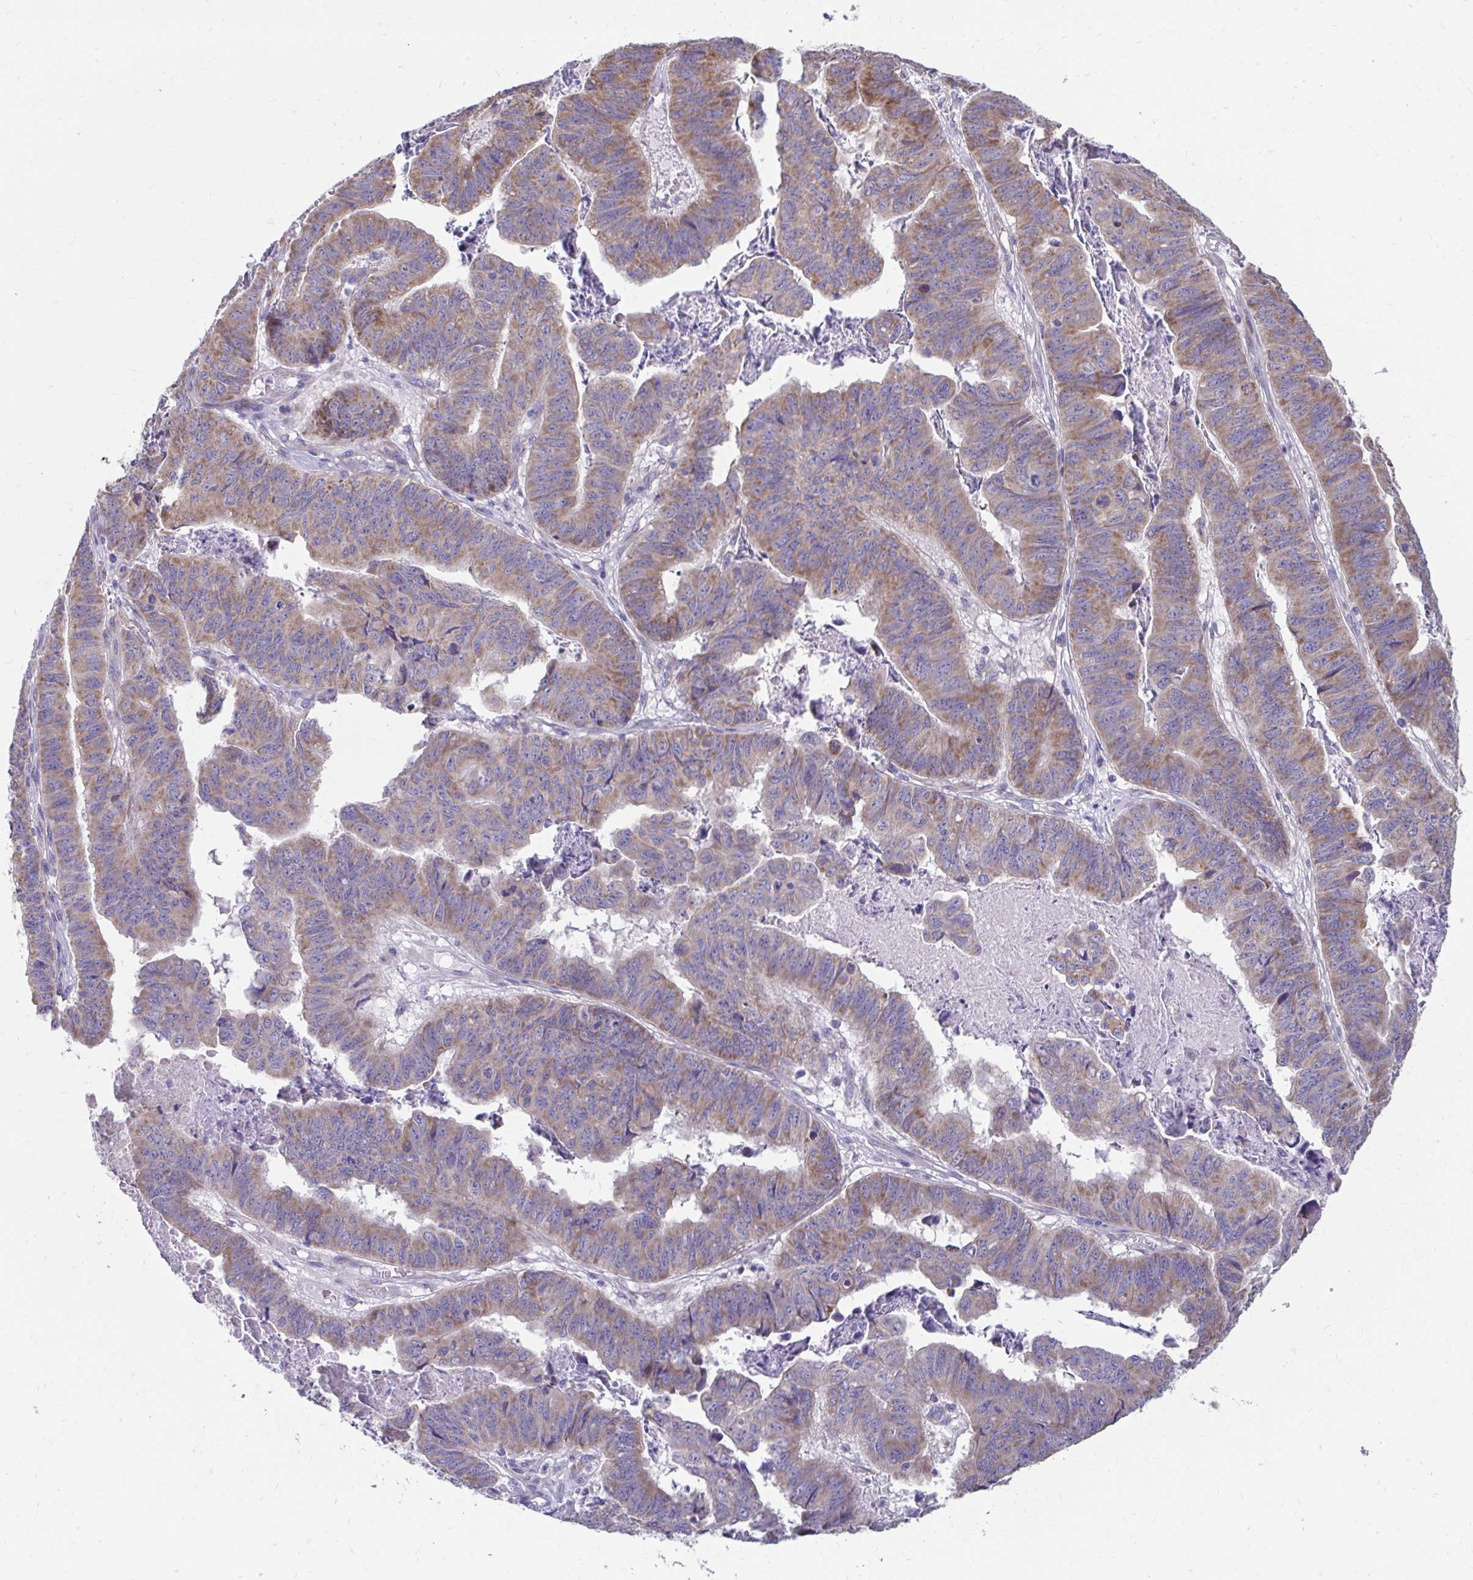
{"staining": {"intensity": "moderate", "quantity": ">75%", "location": "cytoplasmic/membranous"}, "tissue": "stomach cancer", "cell_type": "Tumor cells", "image_type": "cancer", "snomed": [{"axis": "morphology", "description": "Adenocarcinoma, NOS"}, {"axis": "topography", "description": "Stomach, lower"}], "caption": "The immunohistochemical stain labels moderate cytoplasmic/membranous staining in tumor cells of stomach cancer tissue. Ihc stains the protein of interest in brown and the nuclei are stained blue.", "gene": "LINGO4", "patient": {"sex": "male", "age": 77}}